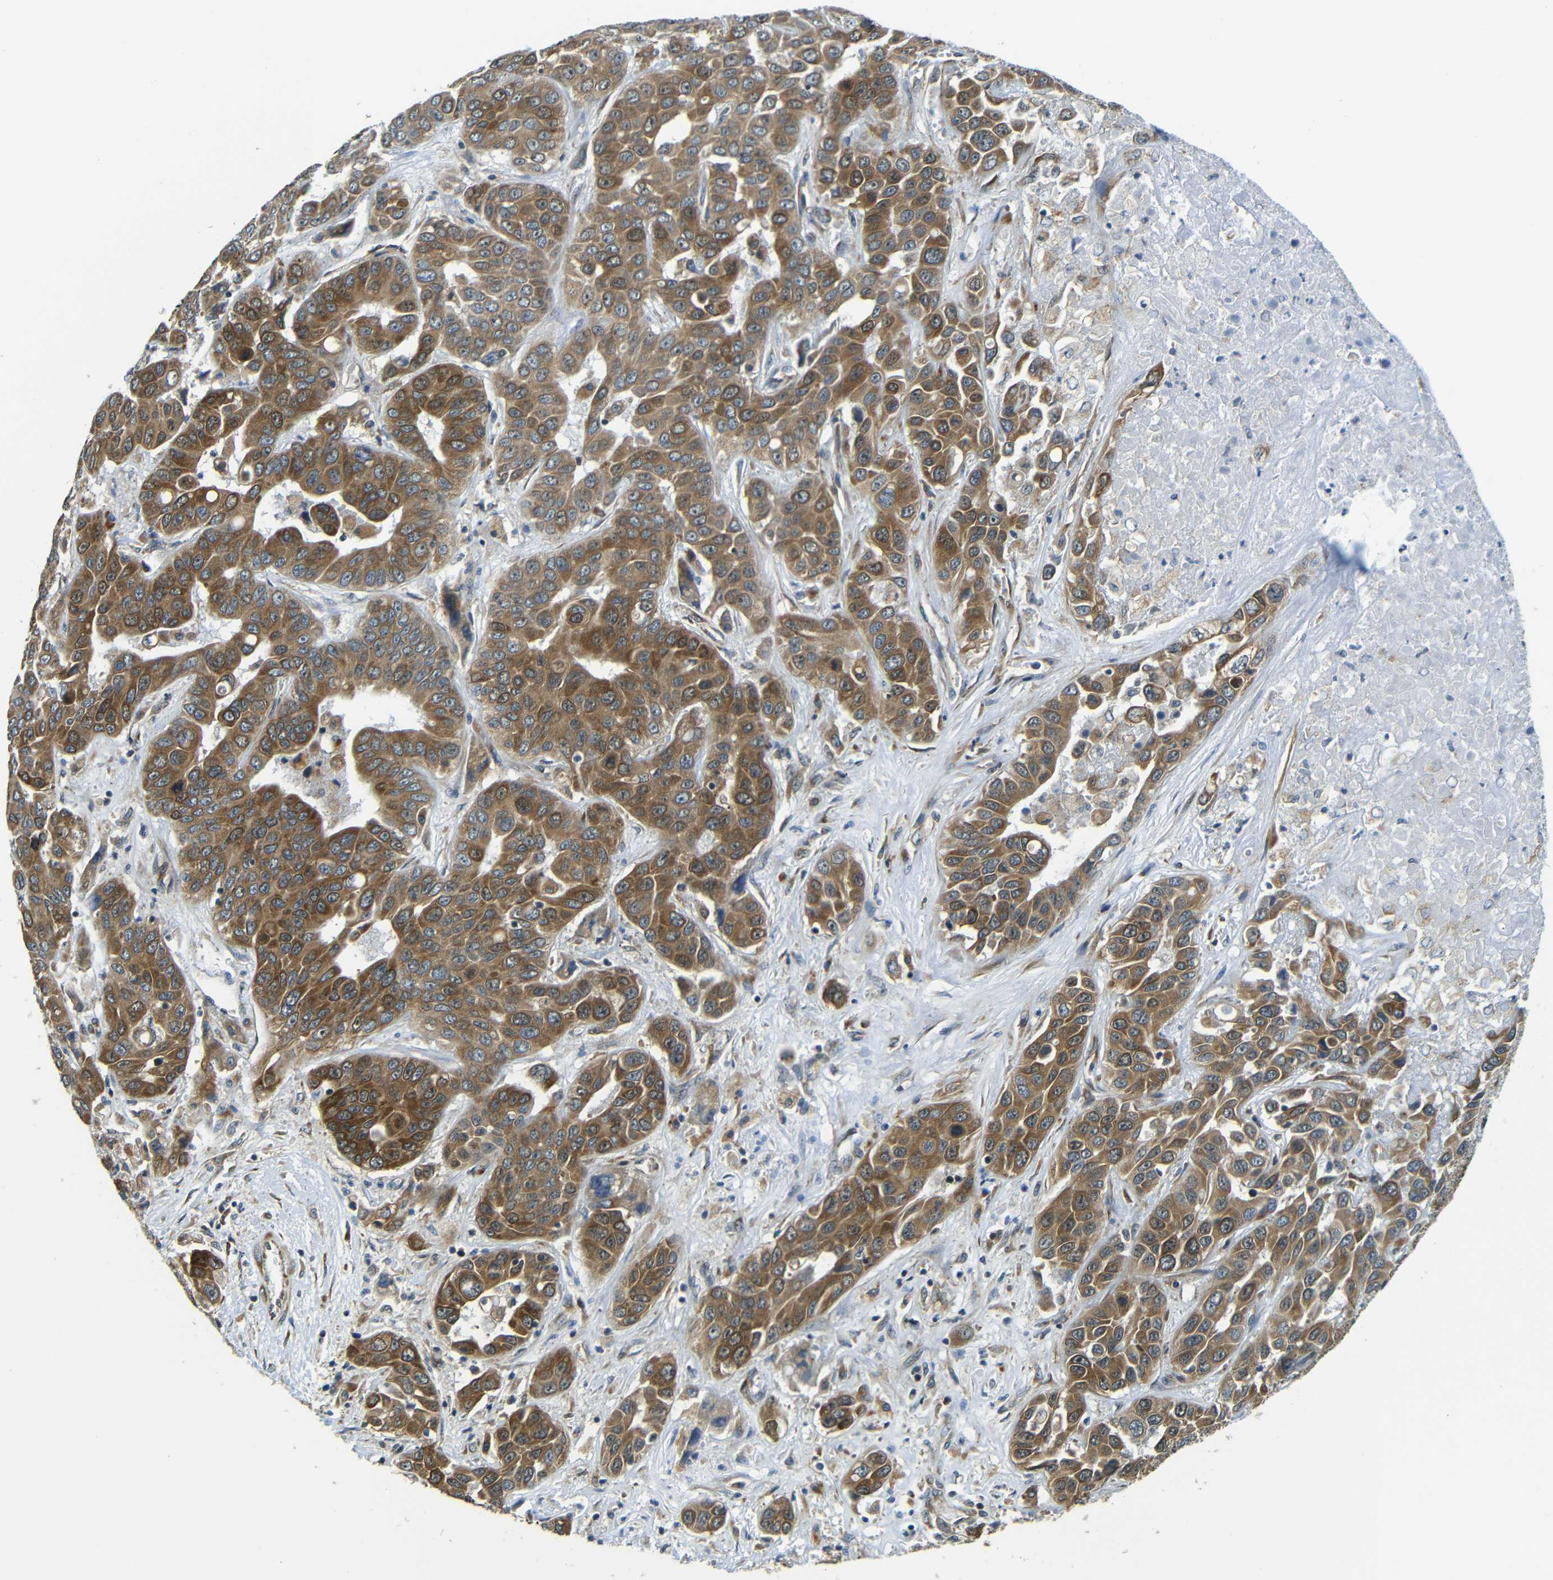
{"staining": {"intensity": "moderate", "quantity": ">75%", "location": "cytoplasmic/membranous"}, "tissue": "liver cancer", "cell_type": "Tumor cells", "image_type": "cancer", "snomed": [{"axis": "morphology", "description": "Cholangiocarcinoma"}, {"axis": "topography", "description": "Liver"}], "caption": "A brown stain shows moderate cytoplasmic/membranous staining of a protein in cholangiocarcinoma (liver) tumor cells.", "gene": "VAPB", "patient": {"sex": "female", "age": 52}}